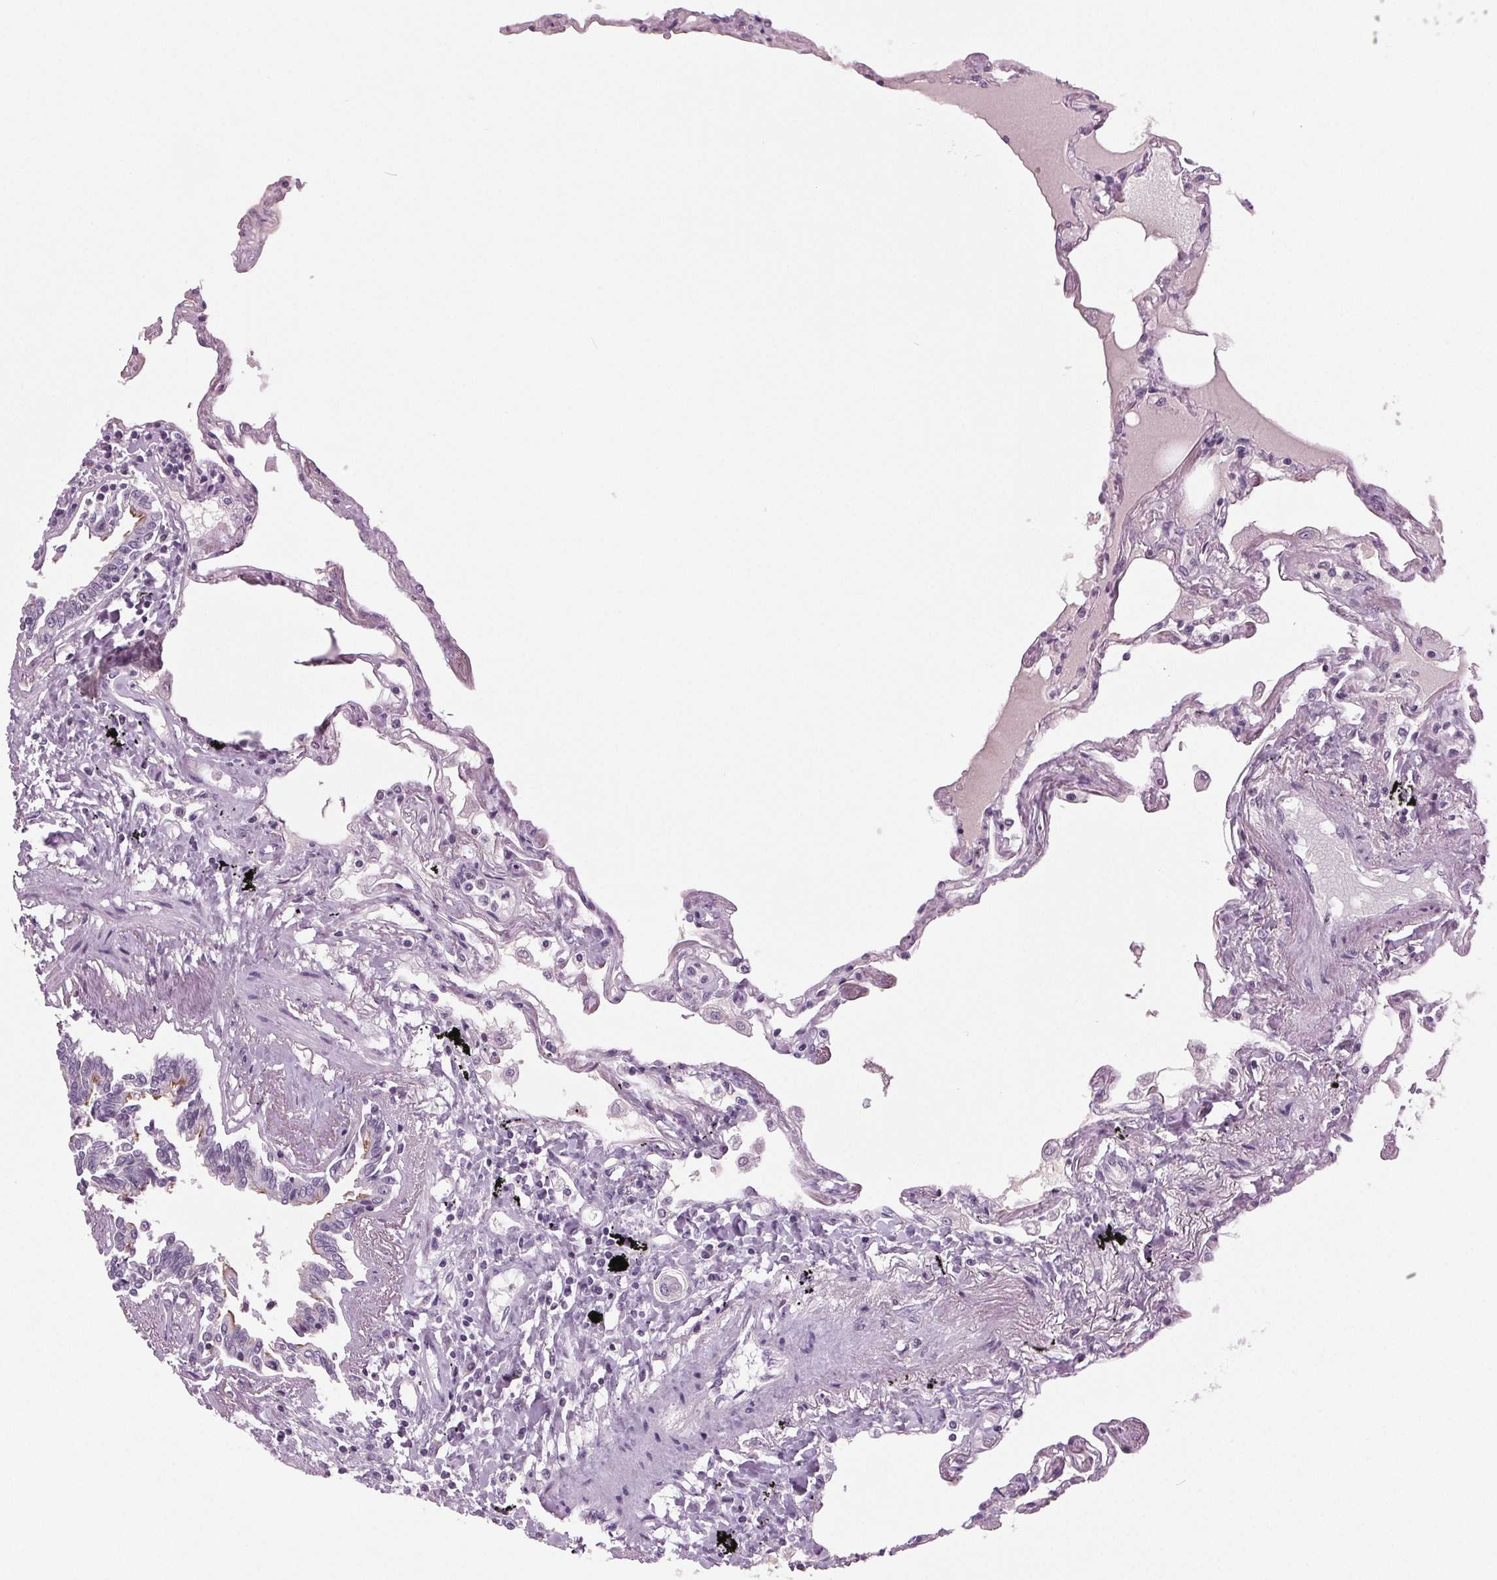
{"staining": {"intensity": "negative", "quantity": "none", "location": "none"}, "tissue": "lung", "cell_type": "Alveolar cells", "image_type": "normal", "snomed": [{"axis": "morphology", "description": "Normal tissue, NOS"}, {"axis": "morphology", "description": "Adenocarcinoma, NOS"}, {"axis": "topography", "description": "Cartilage tissue"}, {"axis": "topography", "description": "Lung"}], "caption": "Immunohistochemistry (IHC) image of unremarkable lung stained for a protein (brown), which exhibits no staining in alveolar cells. (DAB (3,3'-diaminobenzidine) immunohistochemistry with hematoxylin counter stain).", "gene": "DNAH12", "patient": {"sex": "female", "age": 67}}